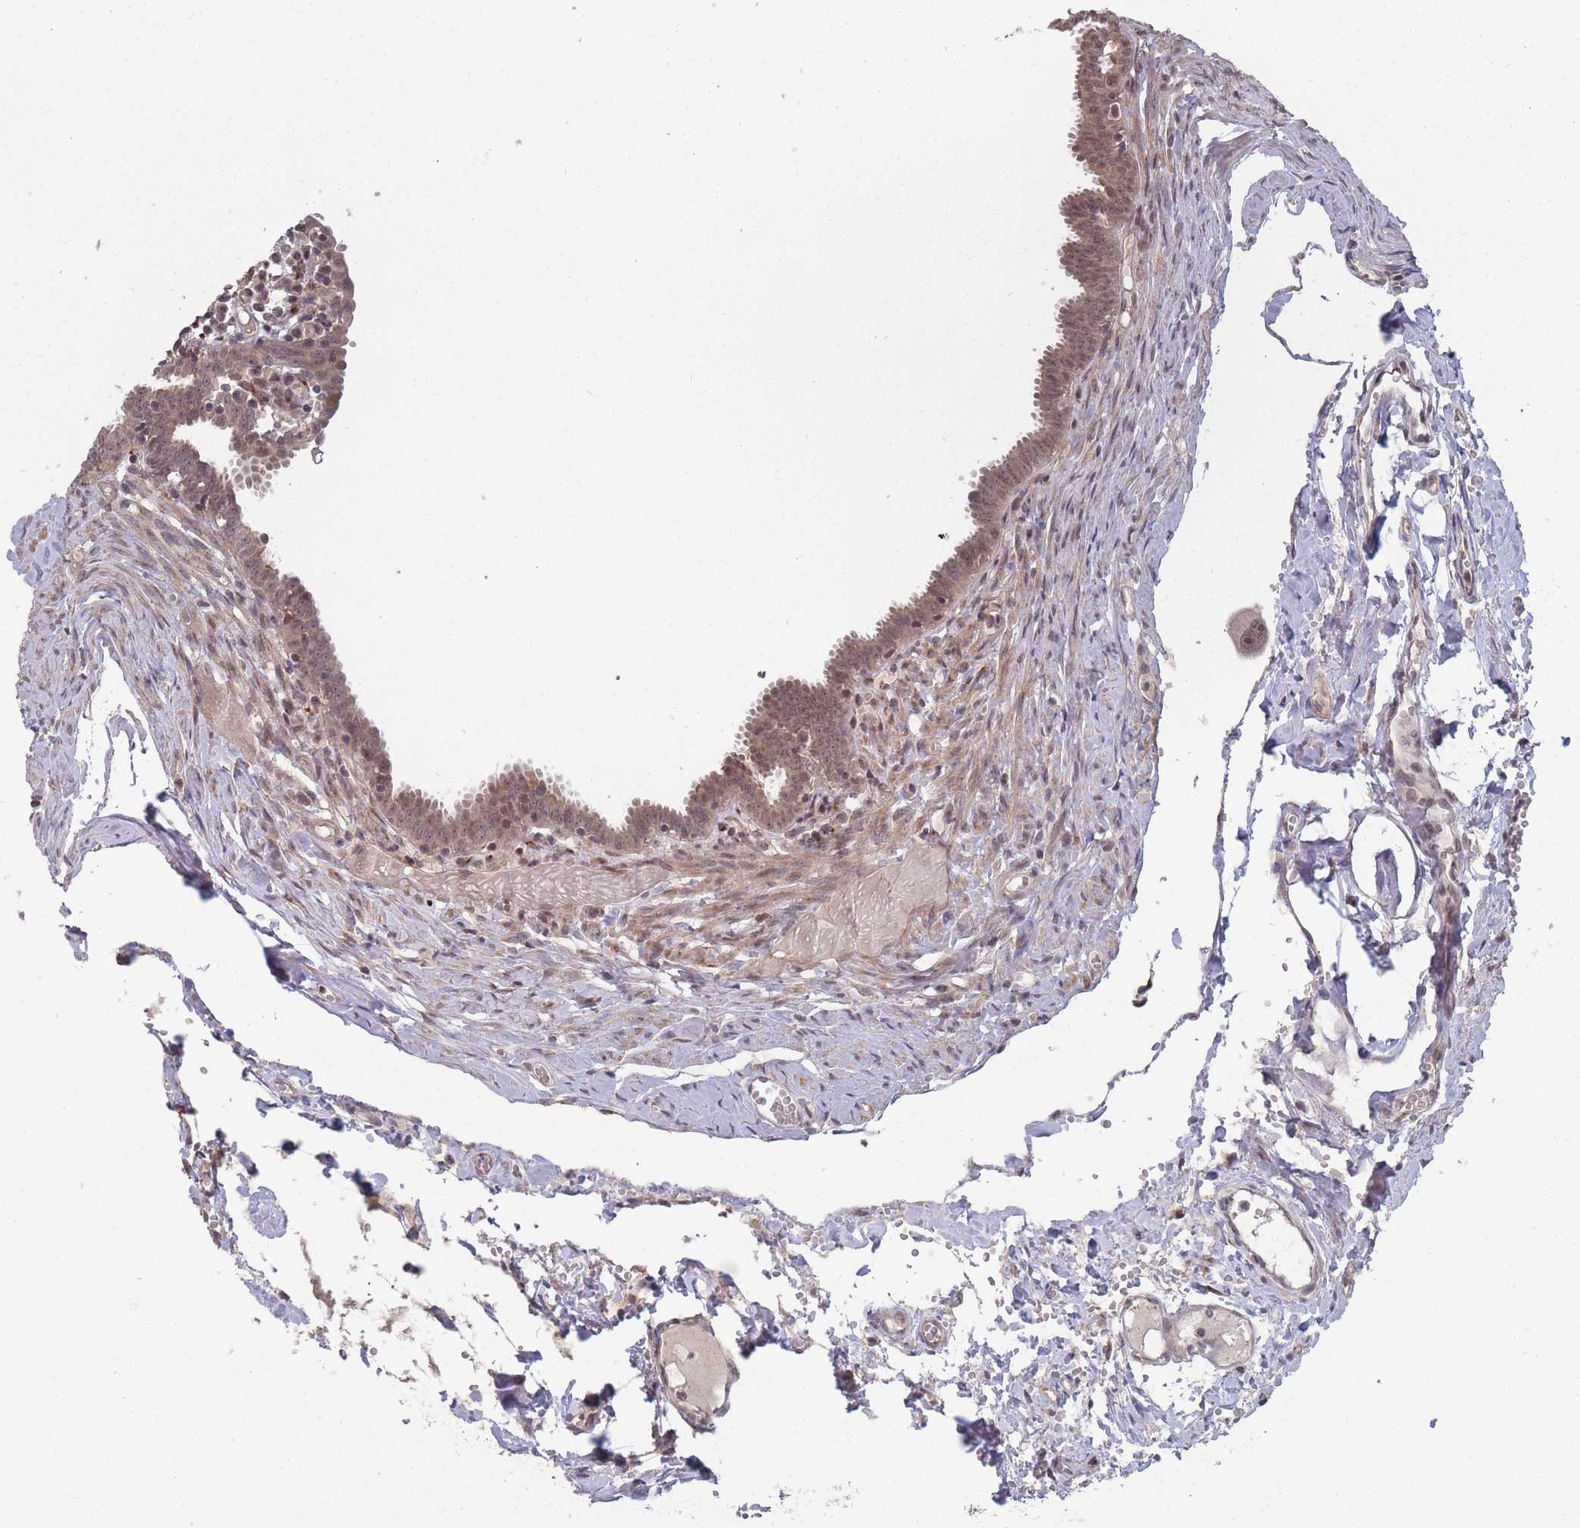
{"staining": {"intensity": "moderate", "quantity": ">75%", "location": "nuclear"}, "tissue": "fallopian tube", "cell_type": "Glandular cells", "image_type": "normal", "snomed": [{"axis": "morphology", "description": "Normal tissue, NOS"}, {"axis": "morphology", "description": "Carcinoma, NOS"}, {"axis": "topography", "description": "Fallopian tube"}, {"axis": "topography", "description": "Ovary"}], "caption": "The histopathology image shows staining of normal fallopian tube, revealing moderate nuclear protein expression (brown color) within glandular cells.", "gene": "CNTRL", "patient": {"sex": "female", "age": 59}}